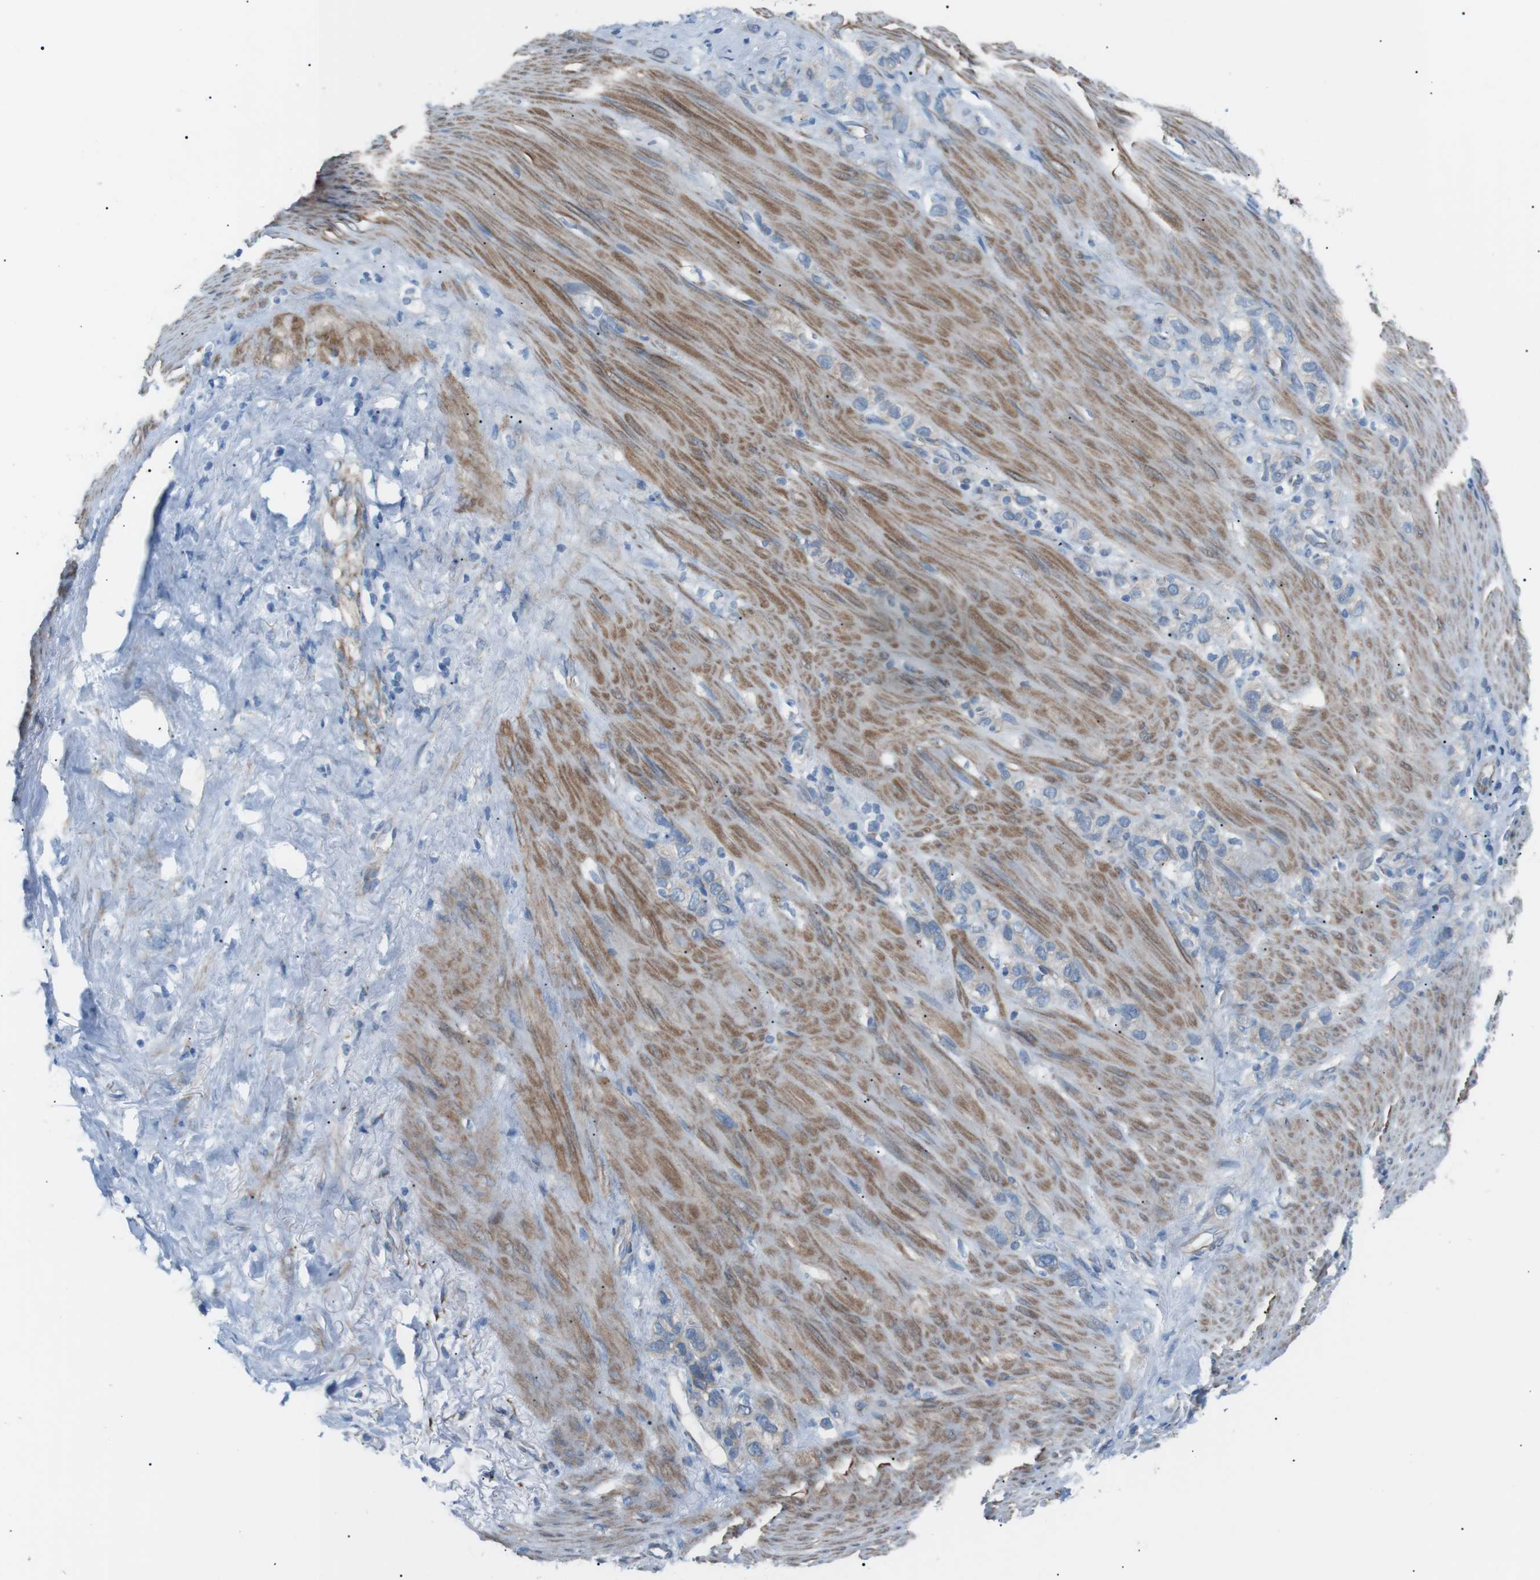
{"staining": {"intensity": "negative", "quantity": "none", "location": "none"}, "tissue": "stomach cancer", "cell_type": "Tumor cells", "image_type": "cancer", "snomed": [{"axis": "morphology", "description": "Normal tissue, NOS"}, {"axis": "morphology", "description": "Adenocarcinoma, NOS"}, {"axis": "morphology", "description": "Adenocarcinoma, High grade"}, {"axis": "topography", "description": "Stomach, upper"}, {"axis": "topography", "description": "Stomach"}], "caption": "This micrograph is of stomach adenocarcinoma stained with immunohistochemistry (IHC) to label a protein in brown with the nuclei are counter-stained blue. There is no expression in tumor cells.", "gene": "MTARC2", "patient": {"sex": "female", "age": 65}}